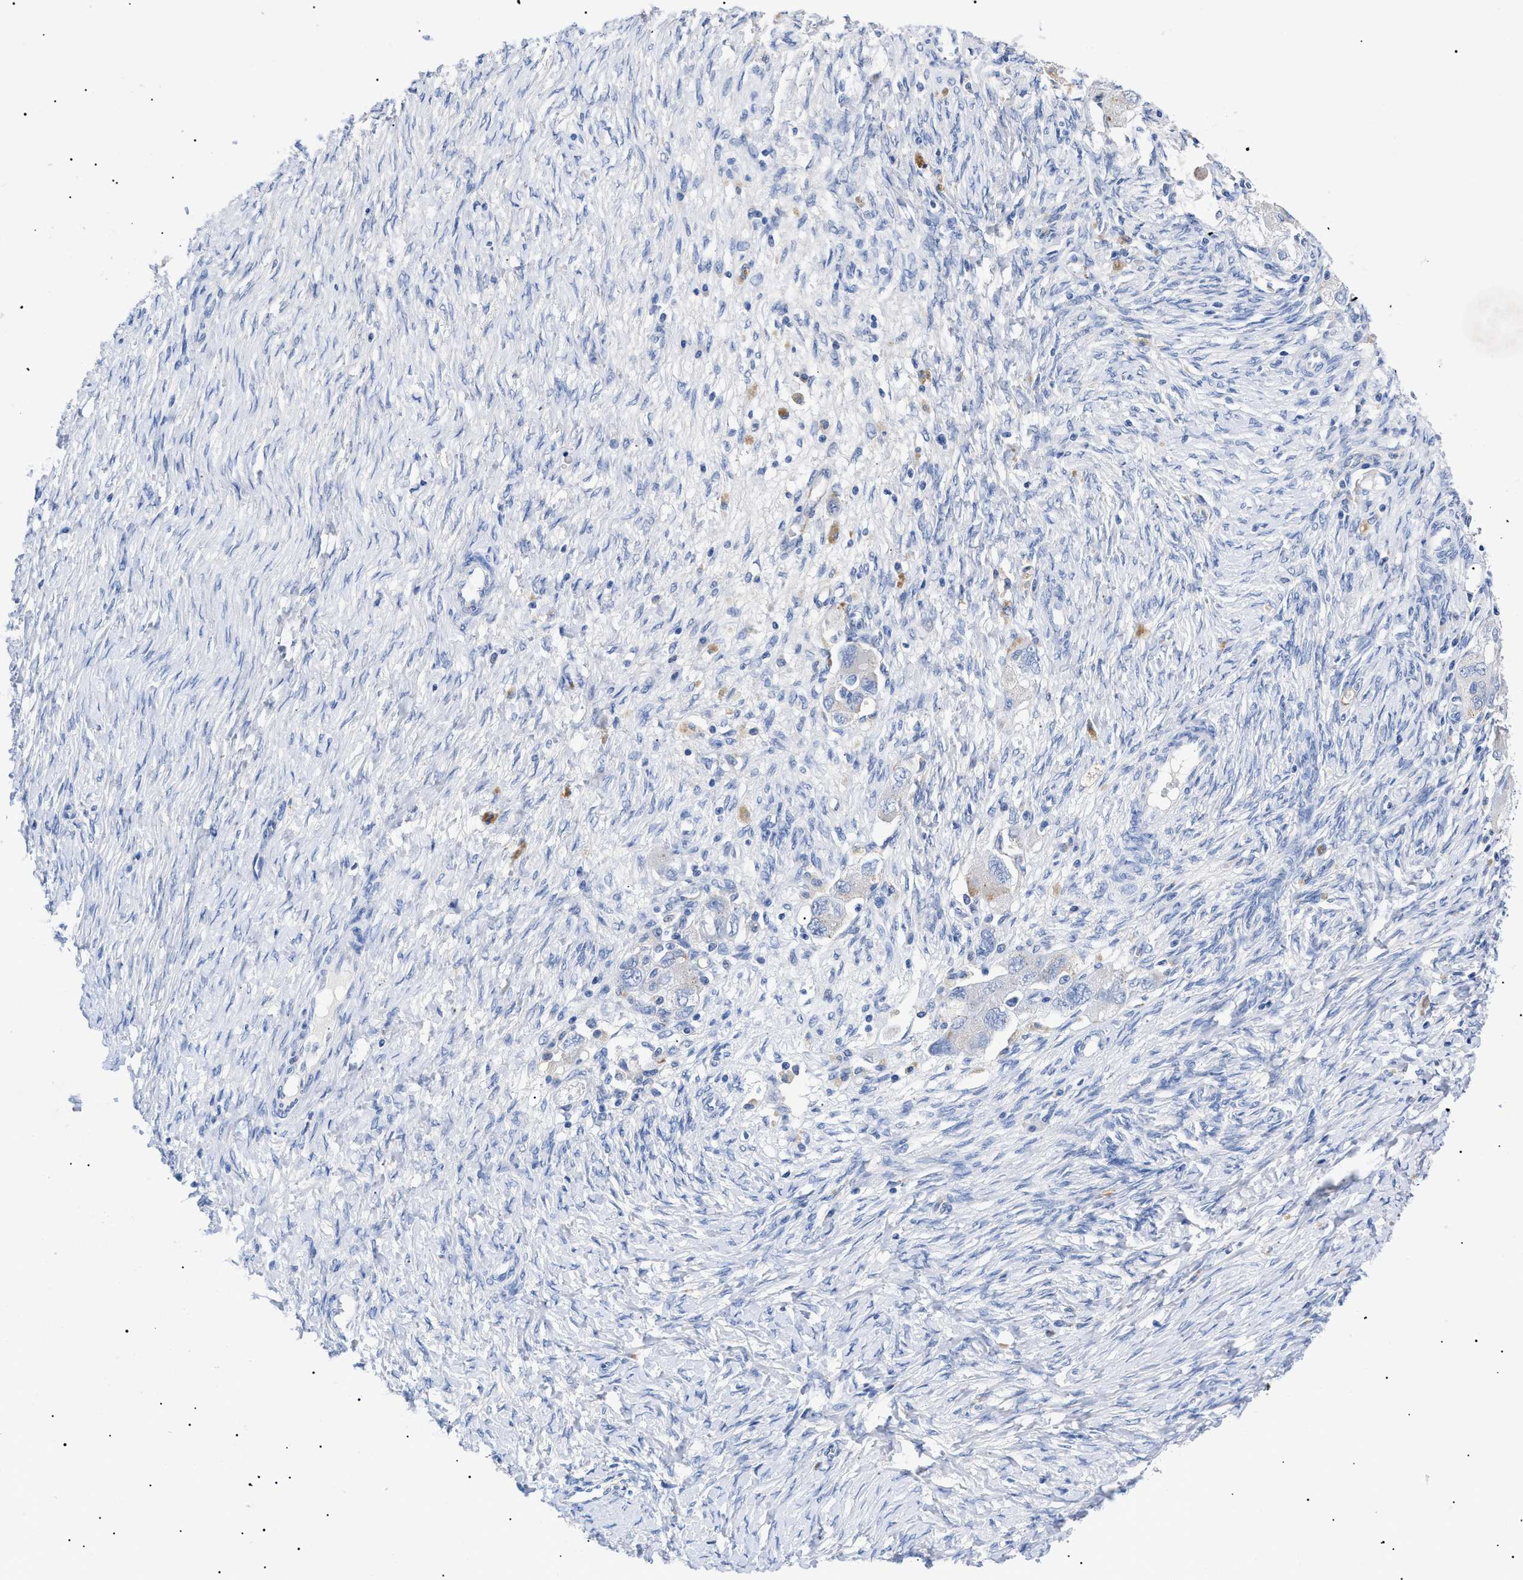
{"staining": {"intensity": "negative", "quantity": "none", "location": "none"}, "tissue": "ovarian cancer", "cell_type": "Tumor cells", "image_type": "cancer", "snomed": [{"axis": "morphology", "description": "Carcinoma, NOS"}, {"axis": "morphology", "description": "Cystadenocarcinoma, serous, NOS"}, {"axis": "topography", "description": "Ovary"}], "caption": "IHC photomicrograph of neoplastic tissue: human ovarian cancer (serous cystadenocarcinoma) stained with DAB demonstrates no significant protein expression in tumor cells. (Stains: DAB (3,3'-diaminobenzidine) immunohistochemistry (IHC) with hematoxylin counter stain, Microscopy: brightfield microscopy at high magnification).", "gene": "ACKR1", "patient": {"sex": "female", "age": 69}}